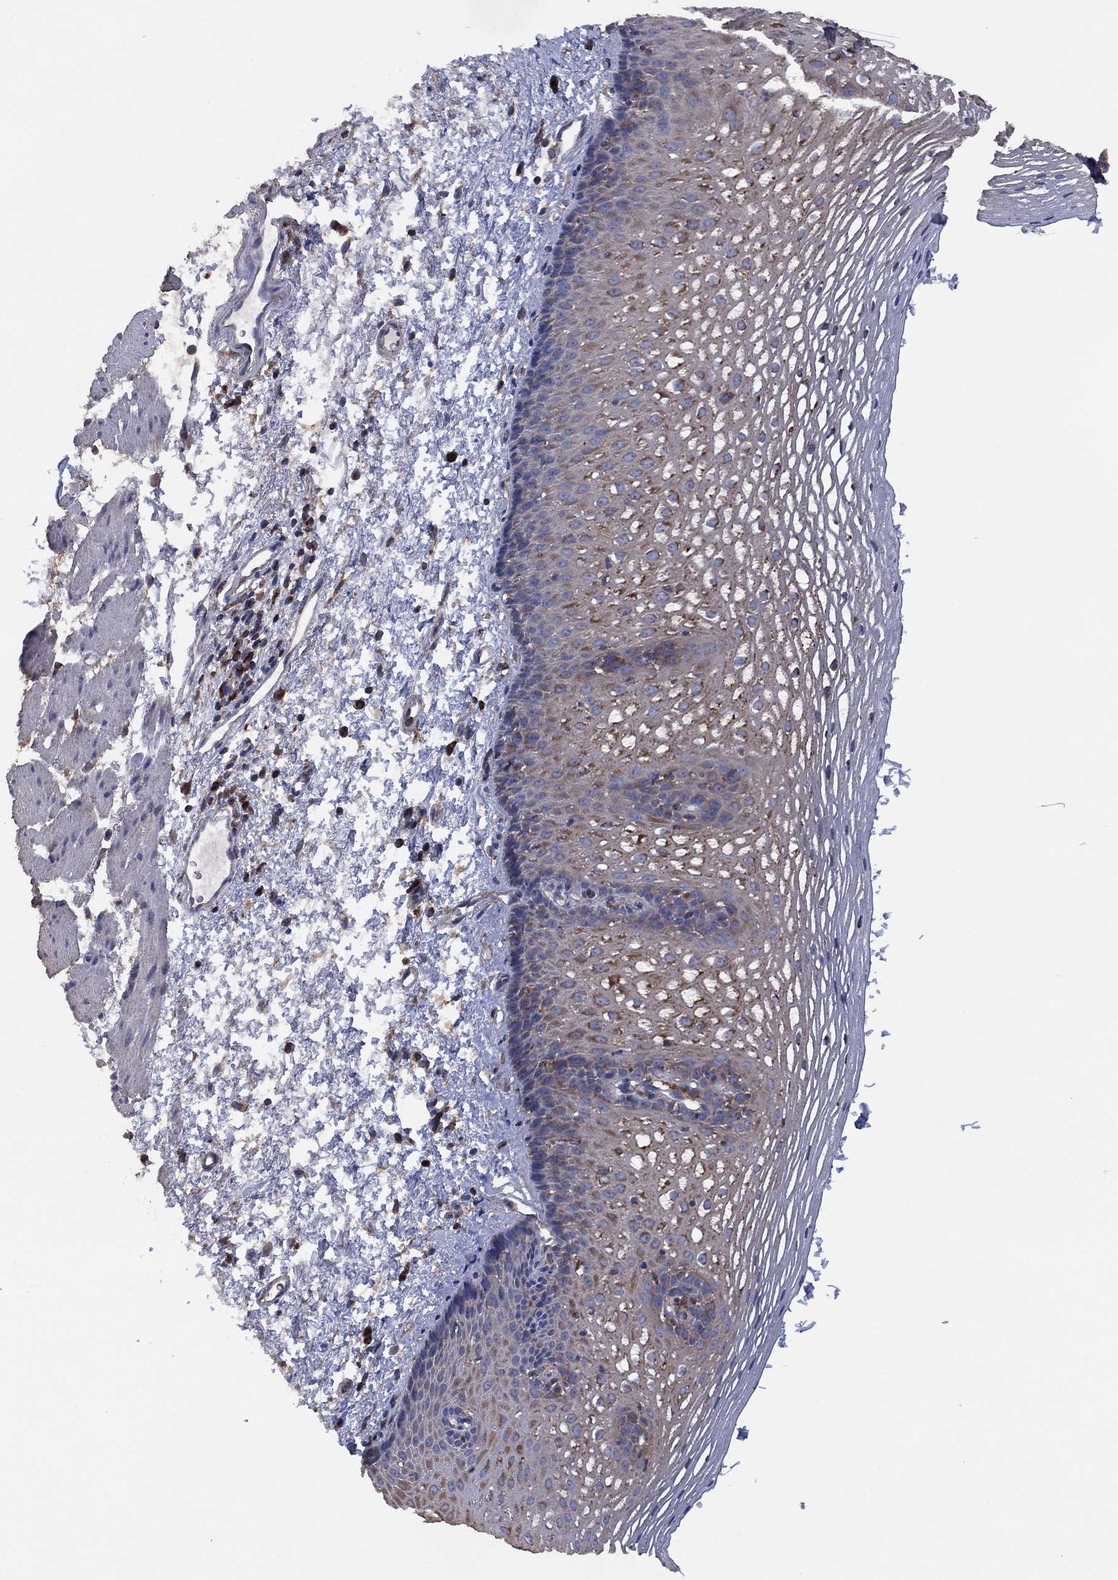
{"staining": {"intensity": "moderate", "quantity": "<25%", "location": "cytoplasmic/membranous"}, "tissue": "esophagus", "cell_type": "Squamous epithelial cells", "image_type": "normal", "snomed": [{"axis": "morphology", "description": "Normal tissue, NOS"}, {"axis": "topography", "description": "Esophagus"}], "caption": "Protein staining demonstrates moderate cytoplasmic/membranous staining in about <25% of squamous epithelial cells in benign esophagus. (Stains: DAB in brown, nuclei in blue, Microscopy: brightfield microscopy at high magnification).", "gene": "LIMD1", "patient": {"sex": "male", "age": 76}}